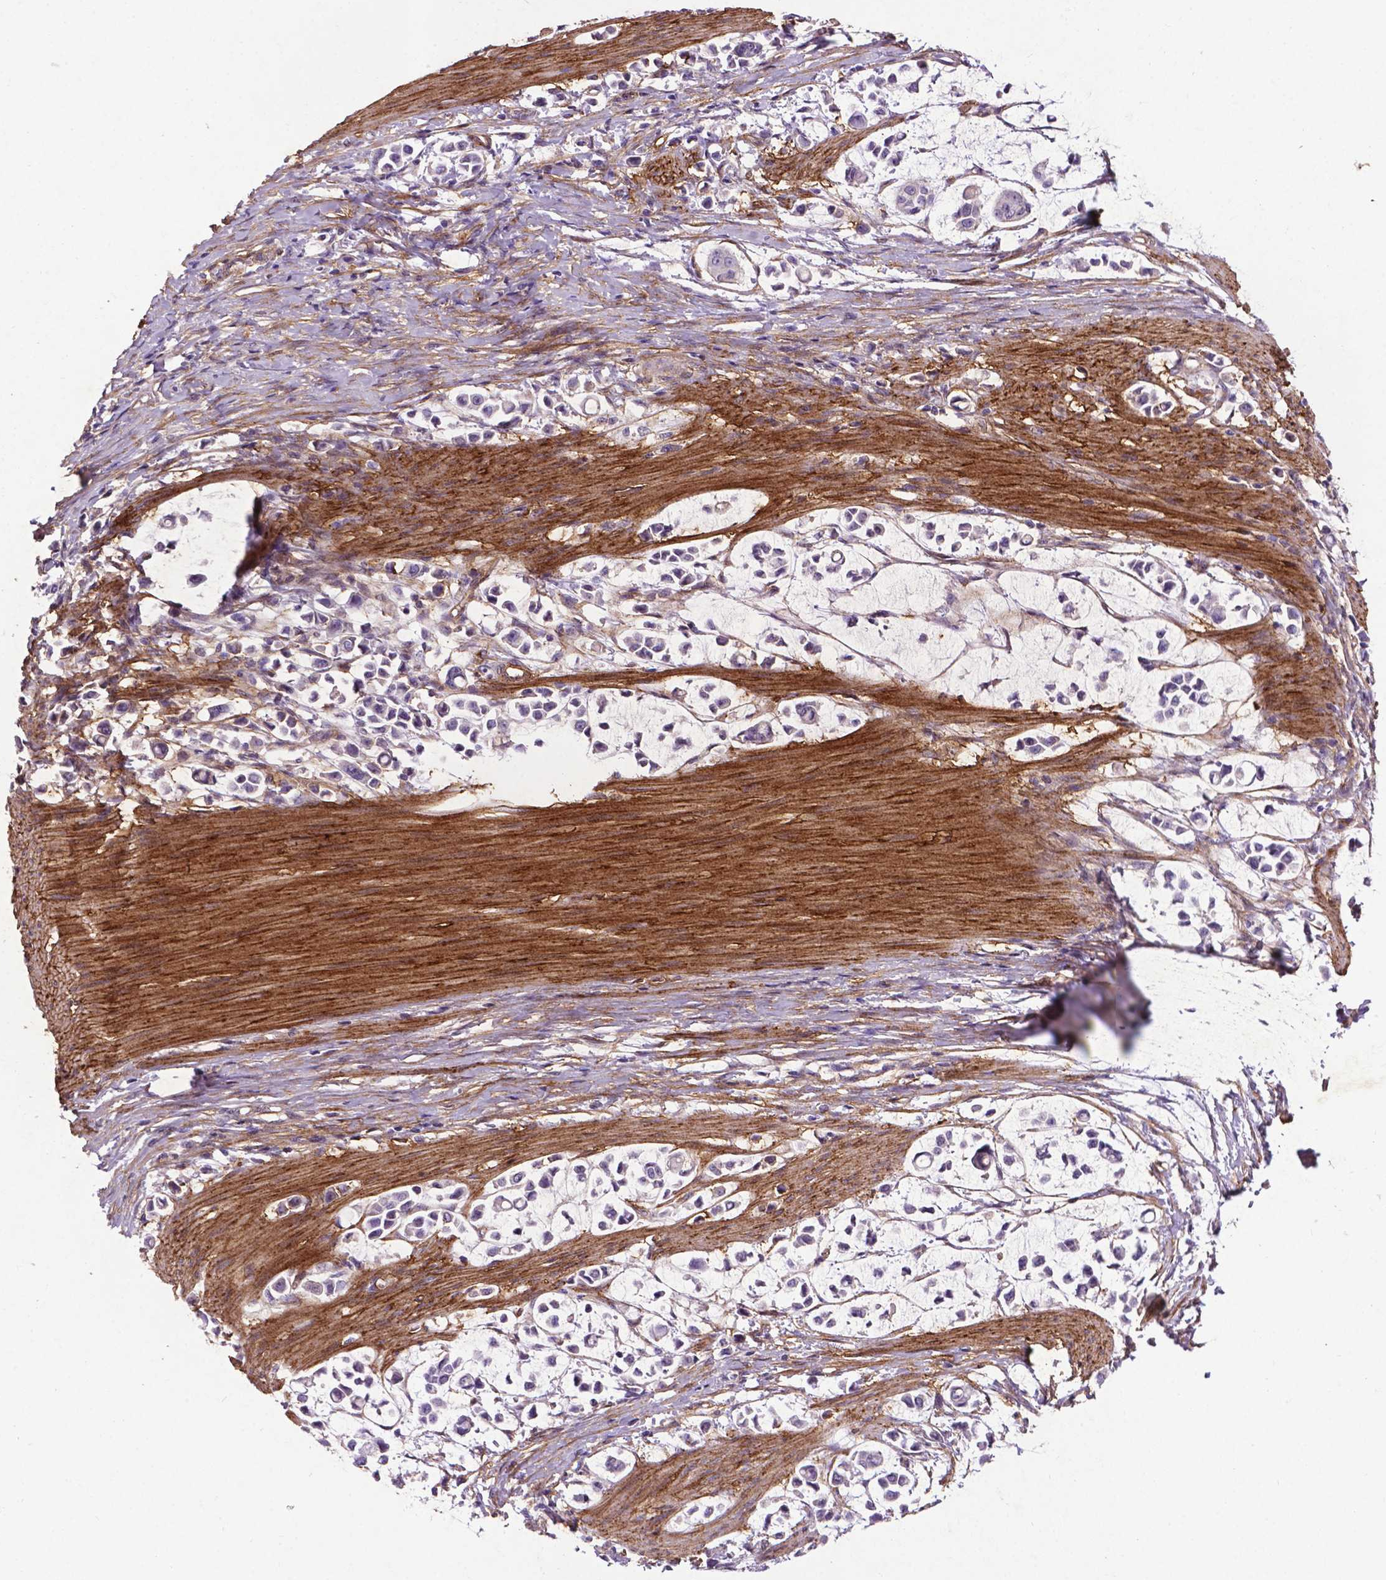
{"staining": {"intensity": "weak", "quantity": "<25%", "location": "cytoplasmic/membranous"}, "tissue": "stomach cancer", "cell_type": "Tumor cells", "image_type": "cancer", "snomed": [{"axis": "morphology", "description": "Adenocarcinoma, NOS"}, {"axis": "topography", "description": "Stomach"}], "caption": "Immunohistochemistry of stomach cancer reveals no staining in tumor cells.", "gene": "RRAS", "patient": {"sex": "male", "age": 82}}